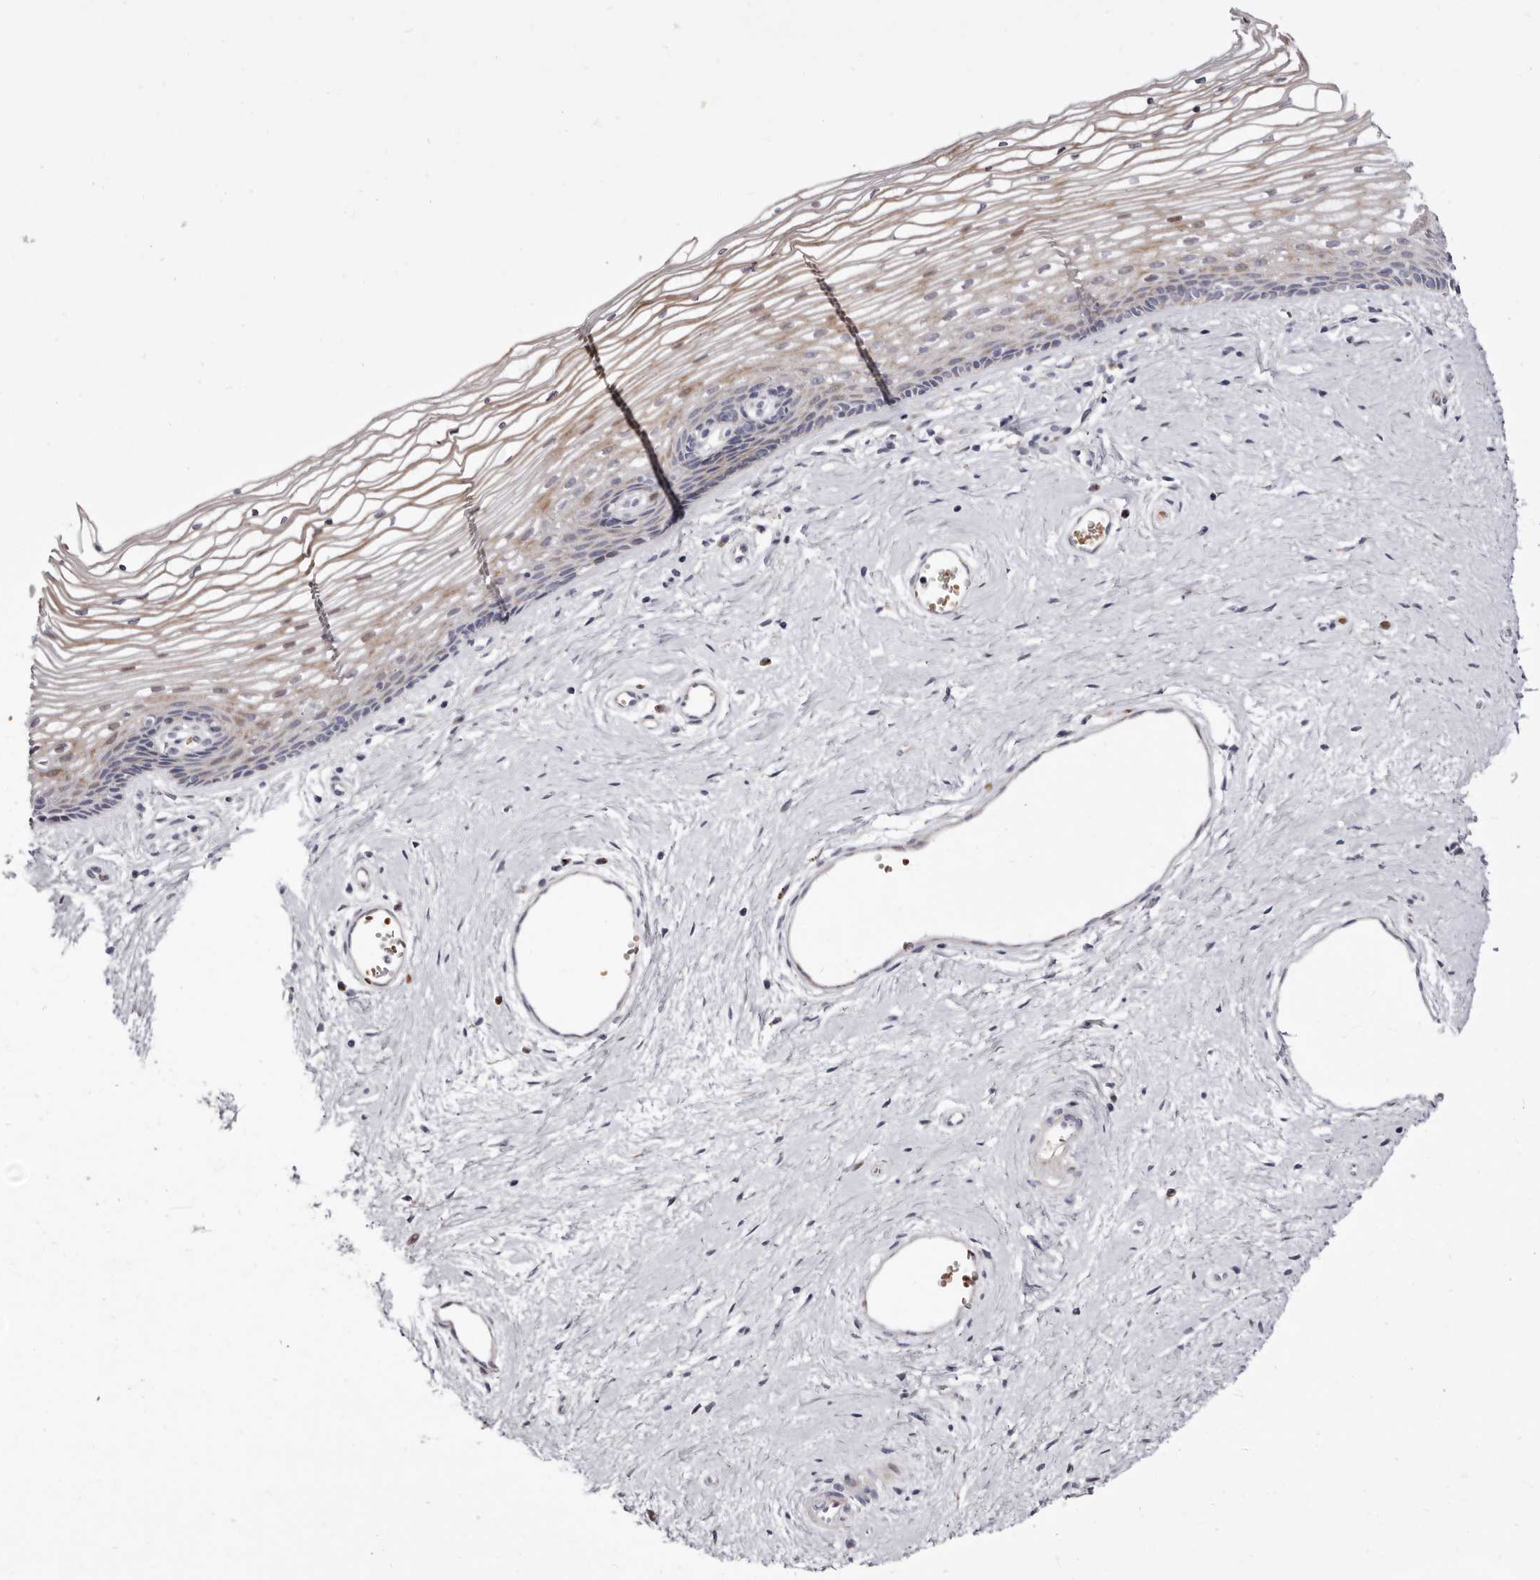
{"staining": {"intensity": "moderate", "quantity": "25%-75%", "location": "cytoplasmic/membranous"}, "tissue": "vagina", "cell_type": "Squamous epithelial cells", "image_type": "normal", "snomed": [{"axis": "morphology", "description": "Normal tissue, NOS"}, {"axis": "topography", "description": "Vagina"}], "caption": "Immunohistochemistry of unremarkable human vagina demonstrates medium levels of moderate cytoplasmic/membranous expression in approximately 25%-75% of squamous epithelial cells. The staining was performed using DAB to visualize the protein expression in brown, while the nuclei were stained in blue with hematoxylin (Magnification: 20x).", "gene": "AIDA", "patient": {"sex": "female", "age": 46}}